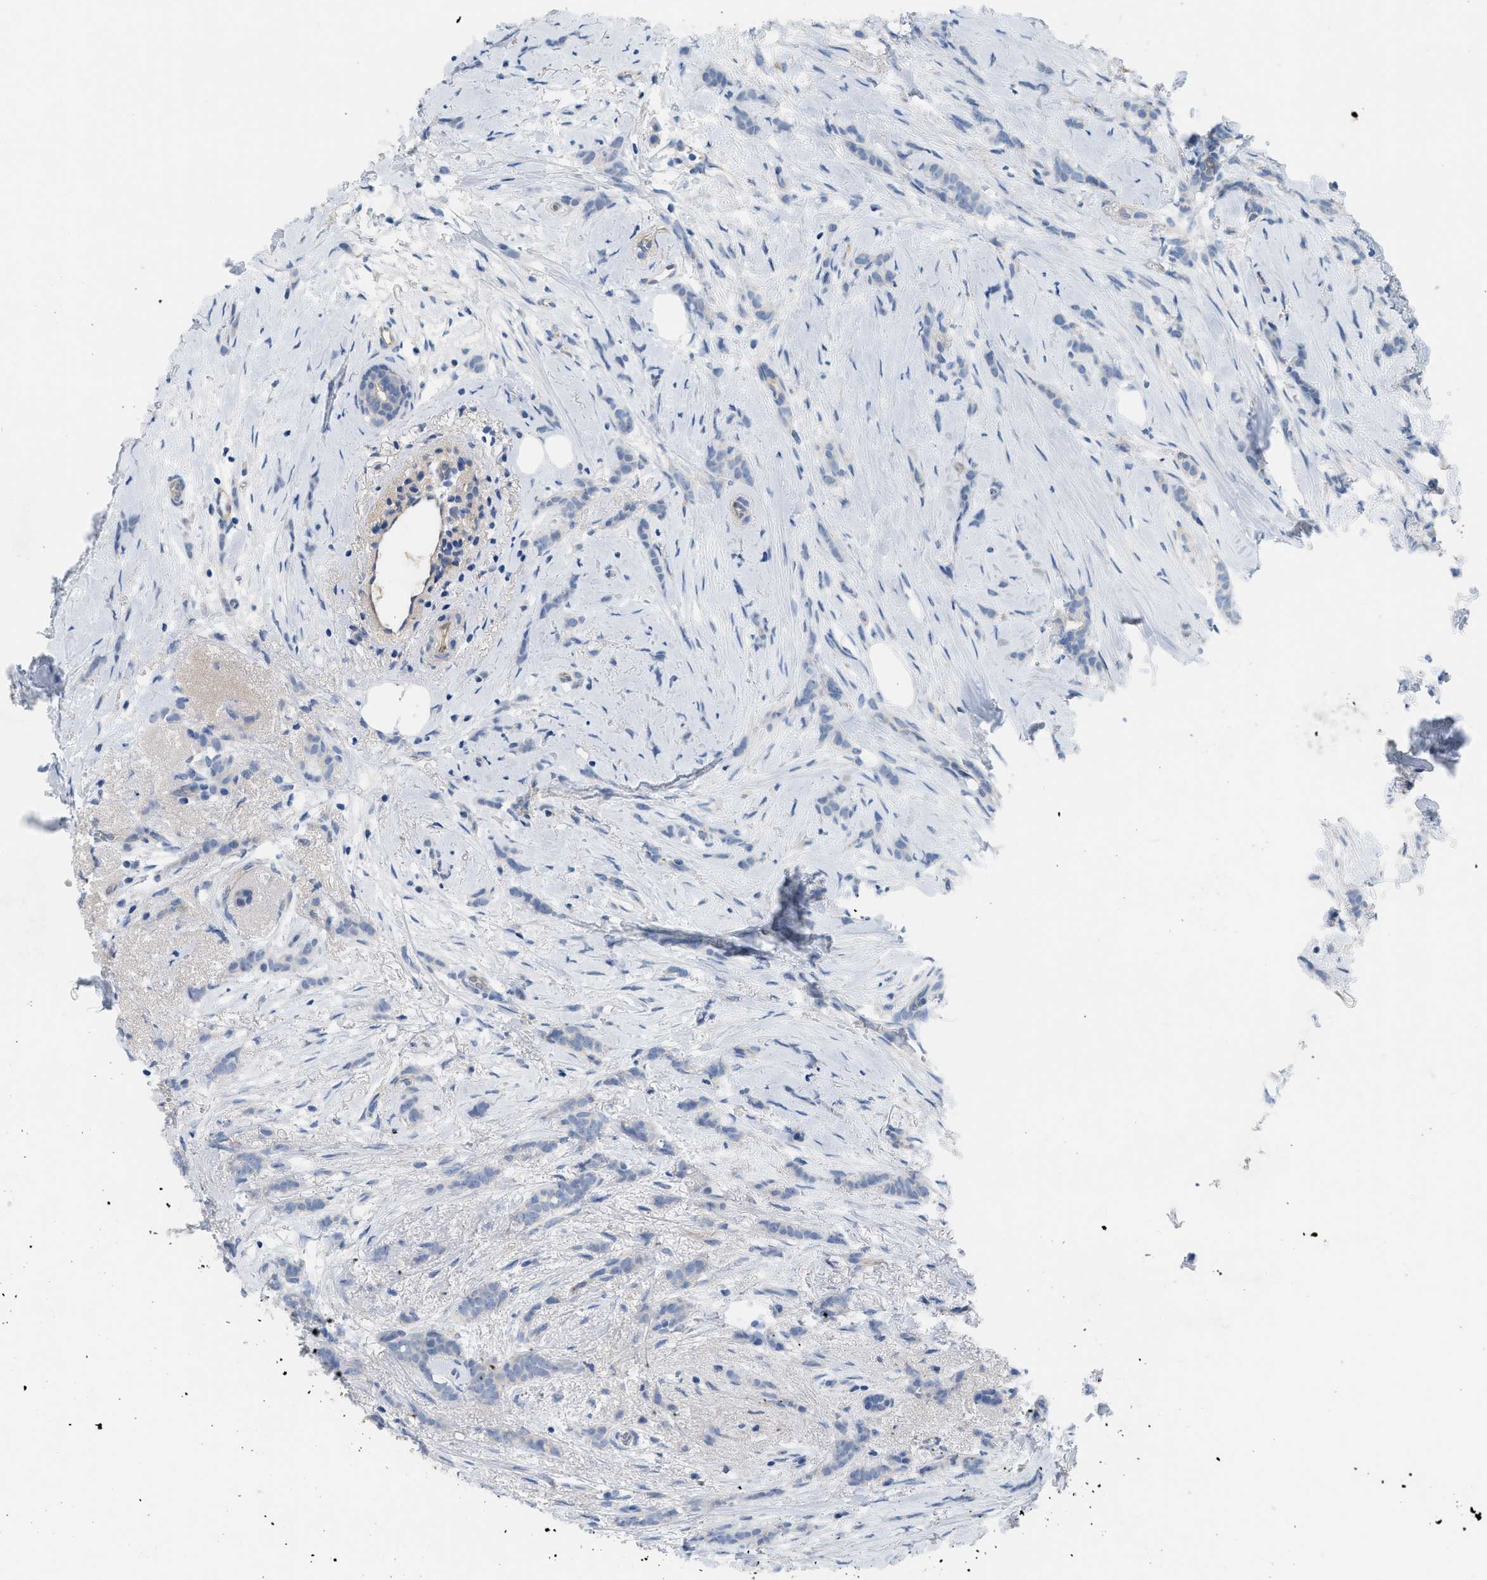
{"staining": {"intensity": "negative", "quantity": "none", "location": "none"}, "tissue": "breast cancer", "cell_type": "Tumor cells", "image_type": "cancer", "snomed": [{"axis": "morphology", "description": "Lobular carcinoma, in situ"}, {"axis": "morphology", "description": "Lobular carcinoma"}, {"axis": "topography", "description": "Breast"}], "caption": "IHC micrograph of neoplastic tissue: lobular carcinoma in situ (breast) stained with DAB (3,3'-diaminobenzidine) demonstrates no significant protein expression in tumor cells.", "gene": "CRB3", "patient": {"sex": "female", "age": 41}}